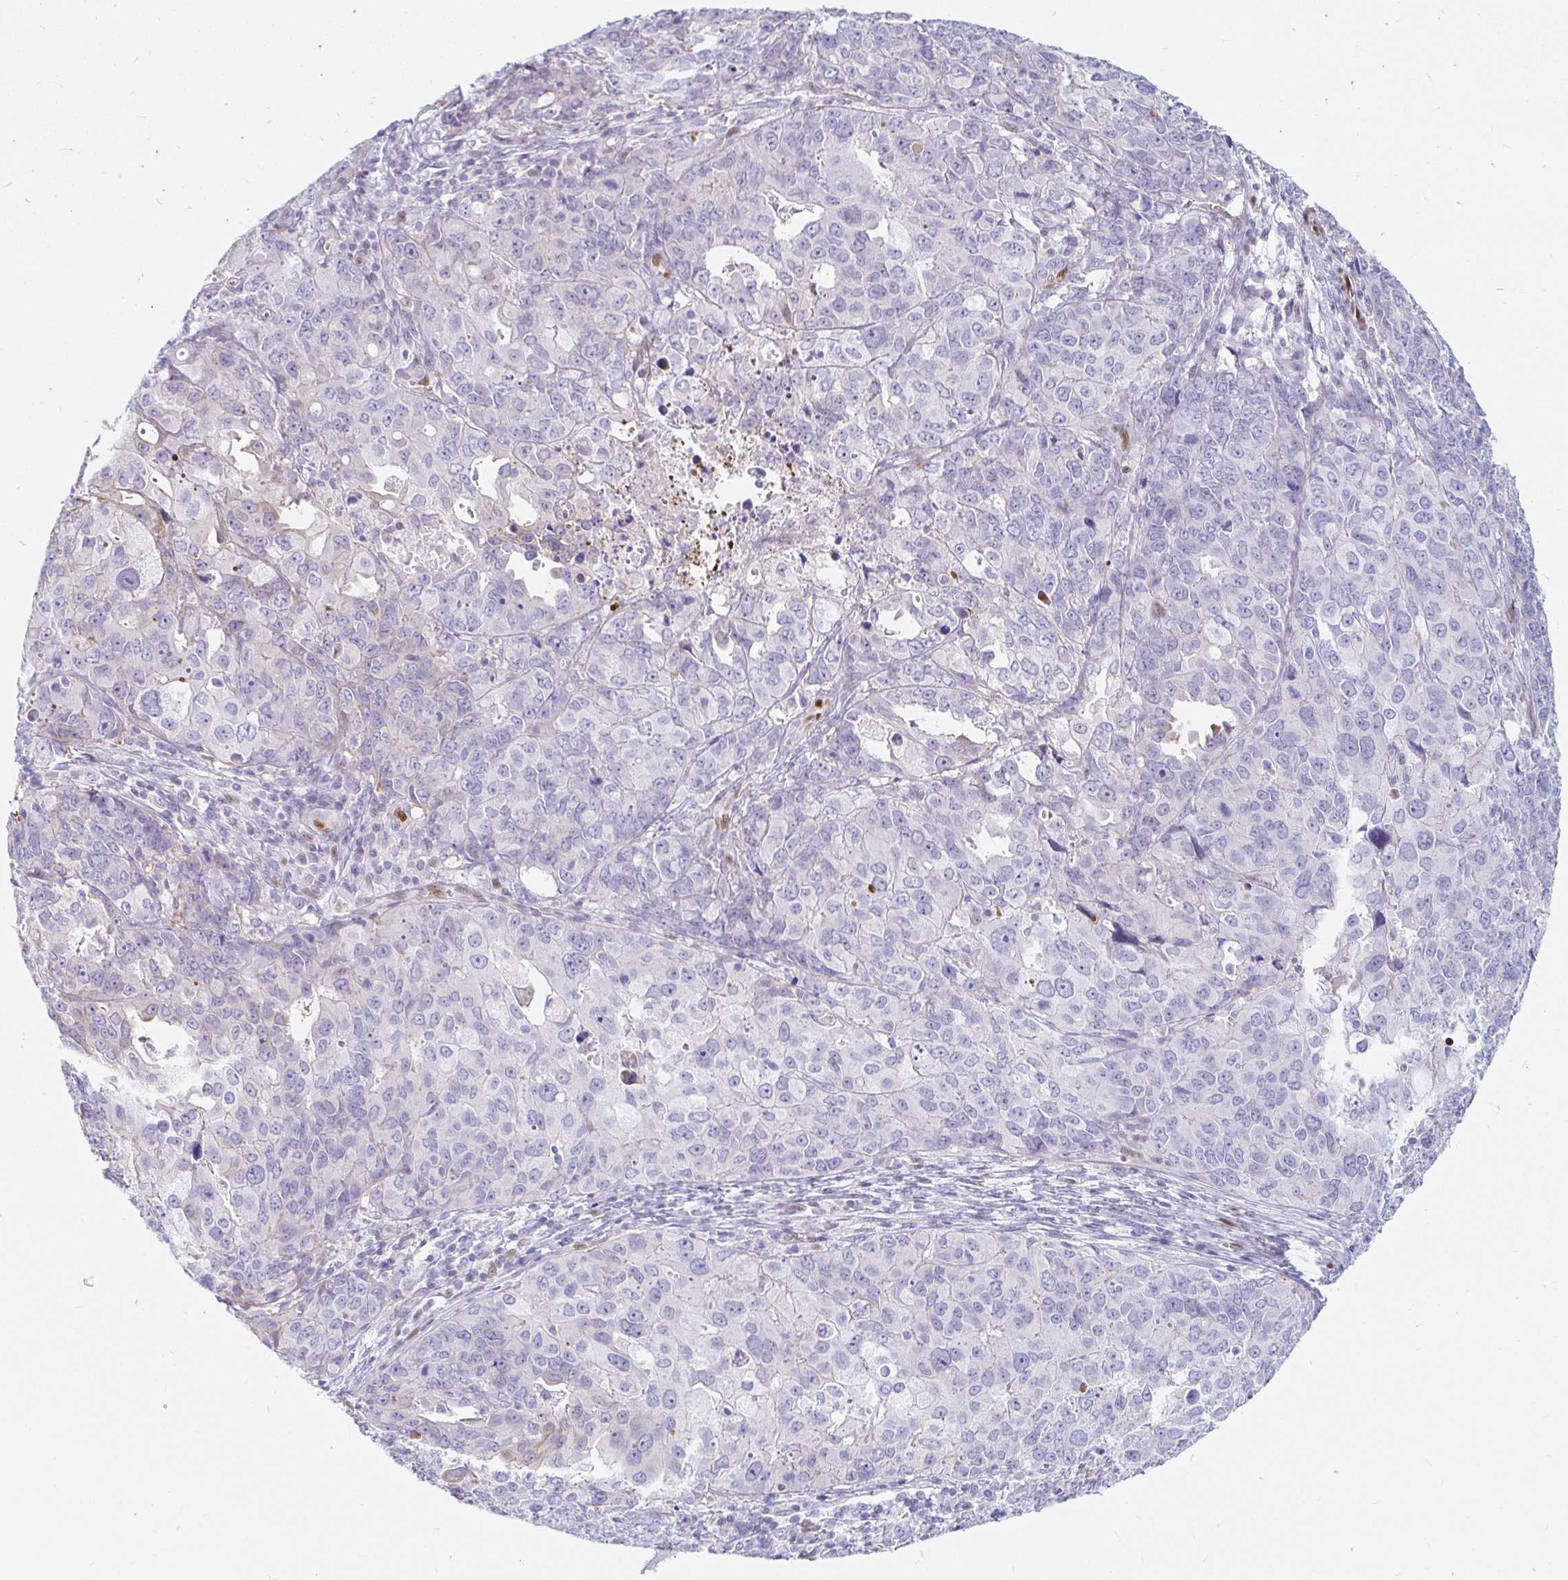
{"staining": {"intensity": "negative", "quantity": "none", "location": "none"}, "tissue": "endometrial cancer", "cell_type": "Tumor cells", "image_type": "cancer", "snomed": [{"axis": "morphology", "description": "Adenocarcinoma, NOS"}, {"axis": "topography", "description": "Uterus"}], "caption": "DAB immunohistochemical staining of endometrial cancer reveals no significant expression in tumor cells.", "gene": "HINFP", "patient": {"sex": "female", "age": 79}}